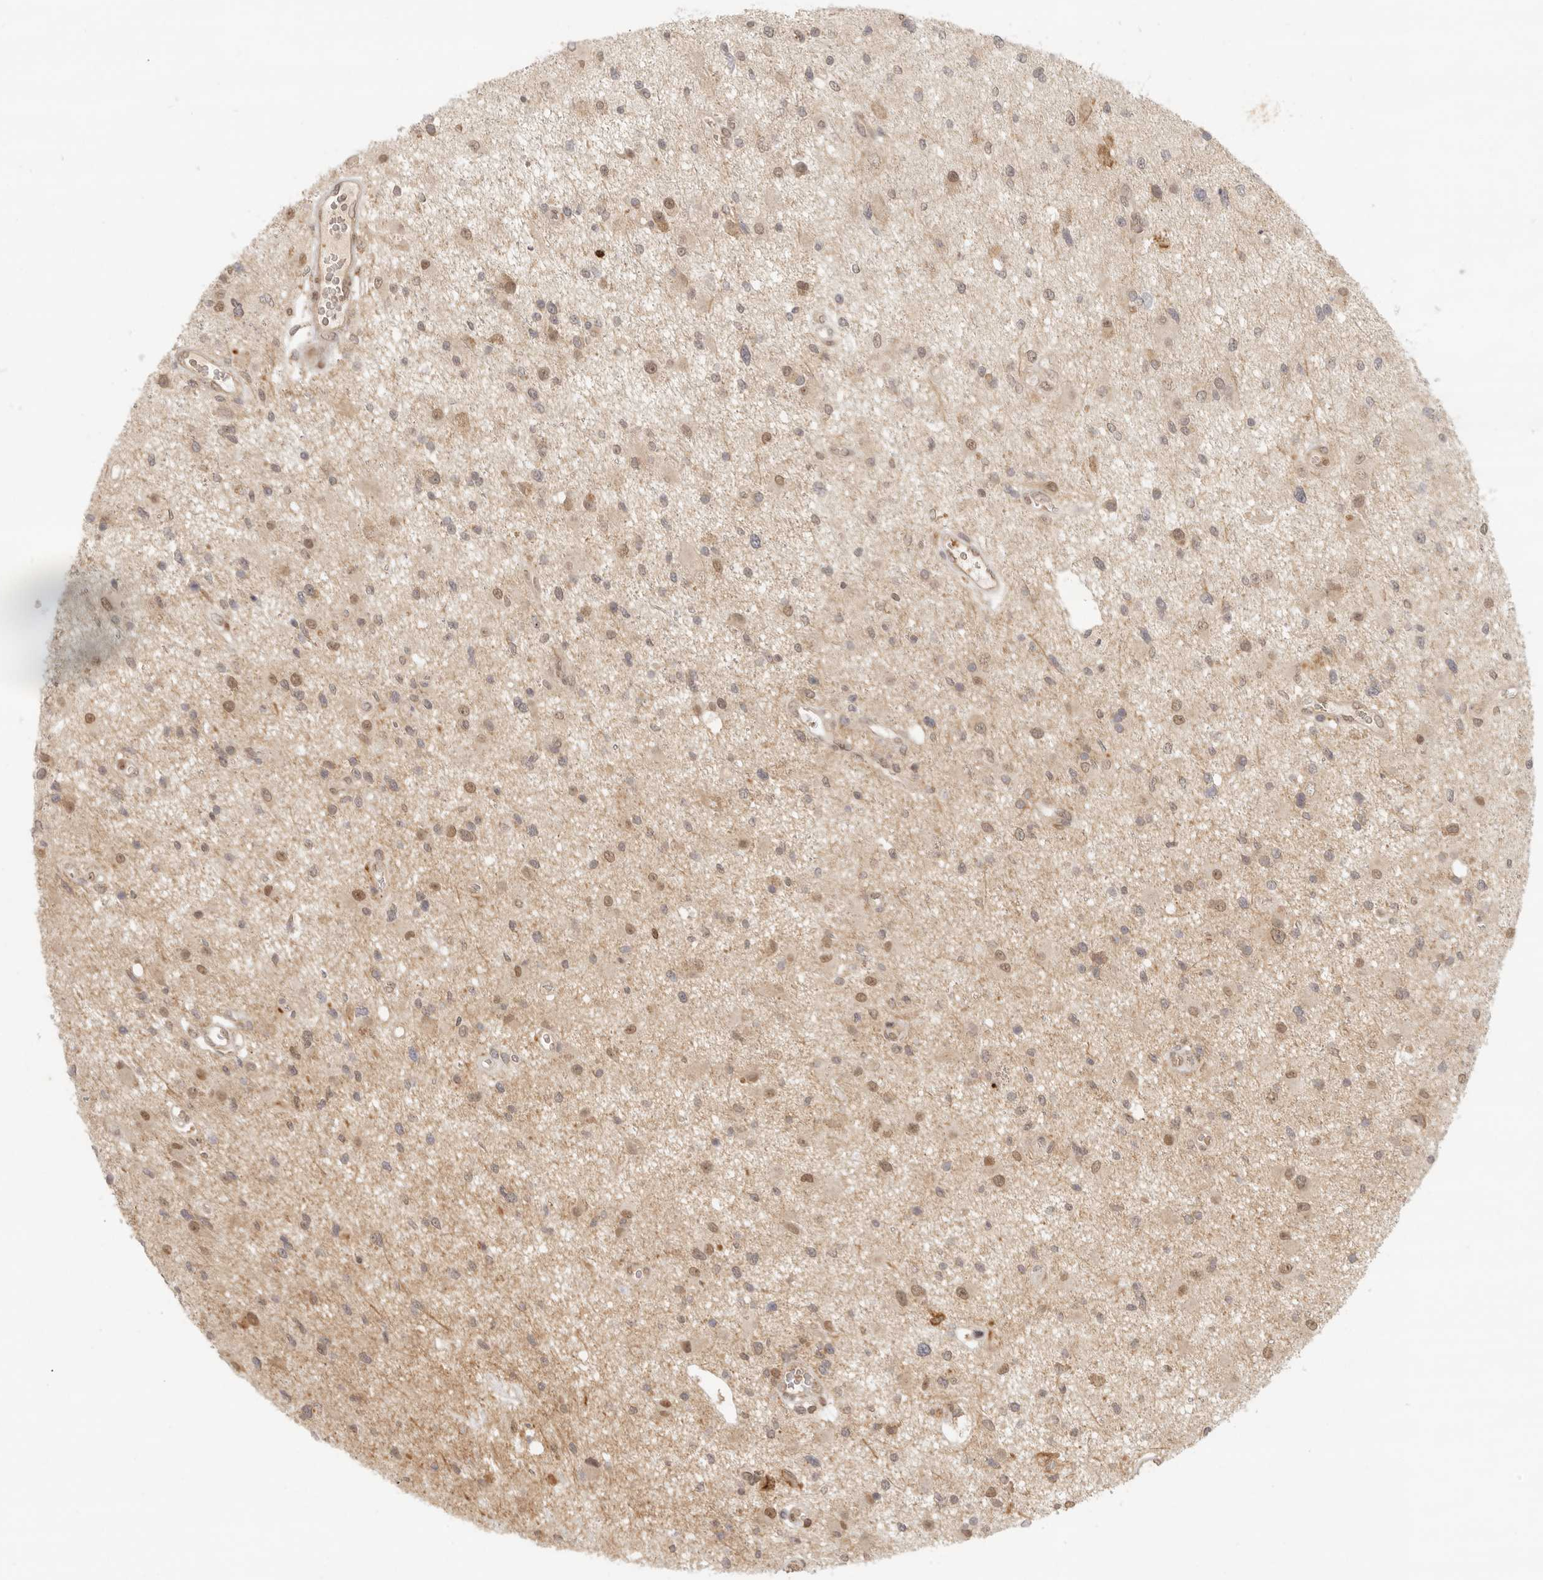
{"staining": {"intensity": "weak", "quantity": ">75%", "location": "nuclear"}, "tissue": "glioma", "cell_type": "Tumor cells", "image_type": "cancer", "snomed": [{"axis": "morphology", "description": "Glioma, malignant, High grade"}, {"axis": "topography", "description": "Brain"}], "caption": "Human glioma stained for a protein (brown) exhibits weak nuclear positive staining in about >75% of tumor cells.", "gene": "AHDC1", "patient": {"sex": "male", "age": 33}}